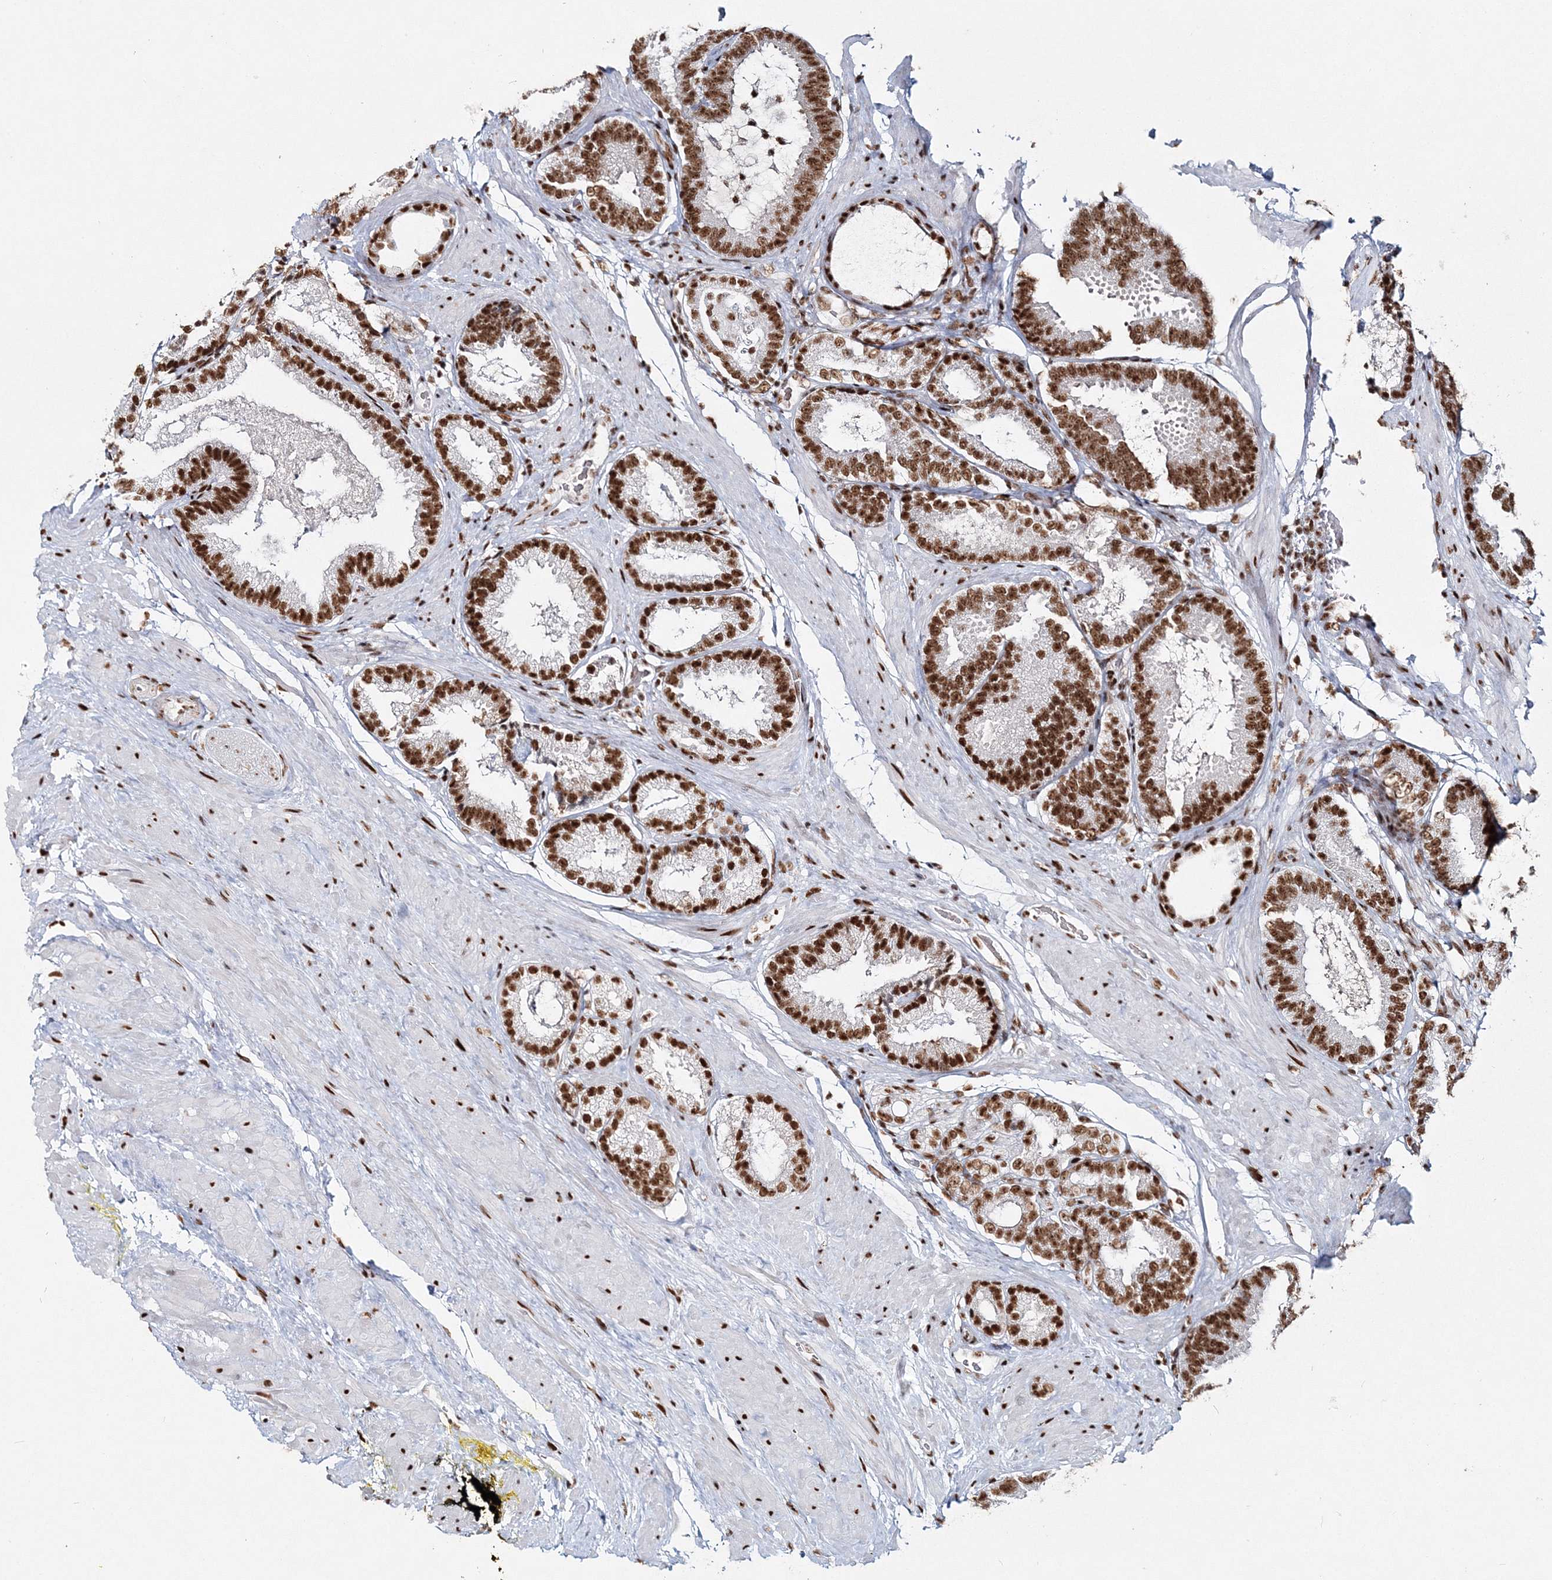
{"staining": {"intensity": "strong", "quantity": ">75%", "location": "nuclear"}, "tissue": "prostate cancer", "cell_type": "Tumor cells", "image_type": "cancer", "snomed": [{"axis": "morphology", "description": "Adenocarcinoma, Low grade"}, {"axis": "topography", "description": "Prostate"}], "caption": "Immunohistochemical staining of human prostate adenocarcinoma (low-grade) displays strong nuclear protein expression in approximately >75% of tumor cells. (DAB IHC, brown staining for protein, blue staining for nuclei).", "gene": "QRICH1", "patient": {"sex": "male", "age": 71}}